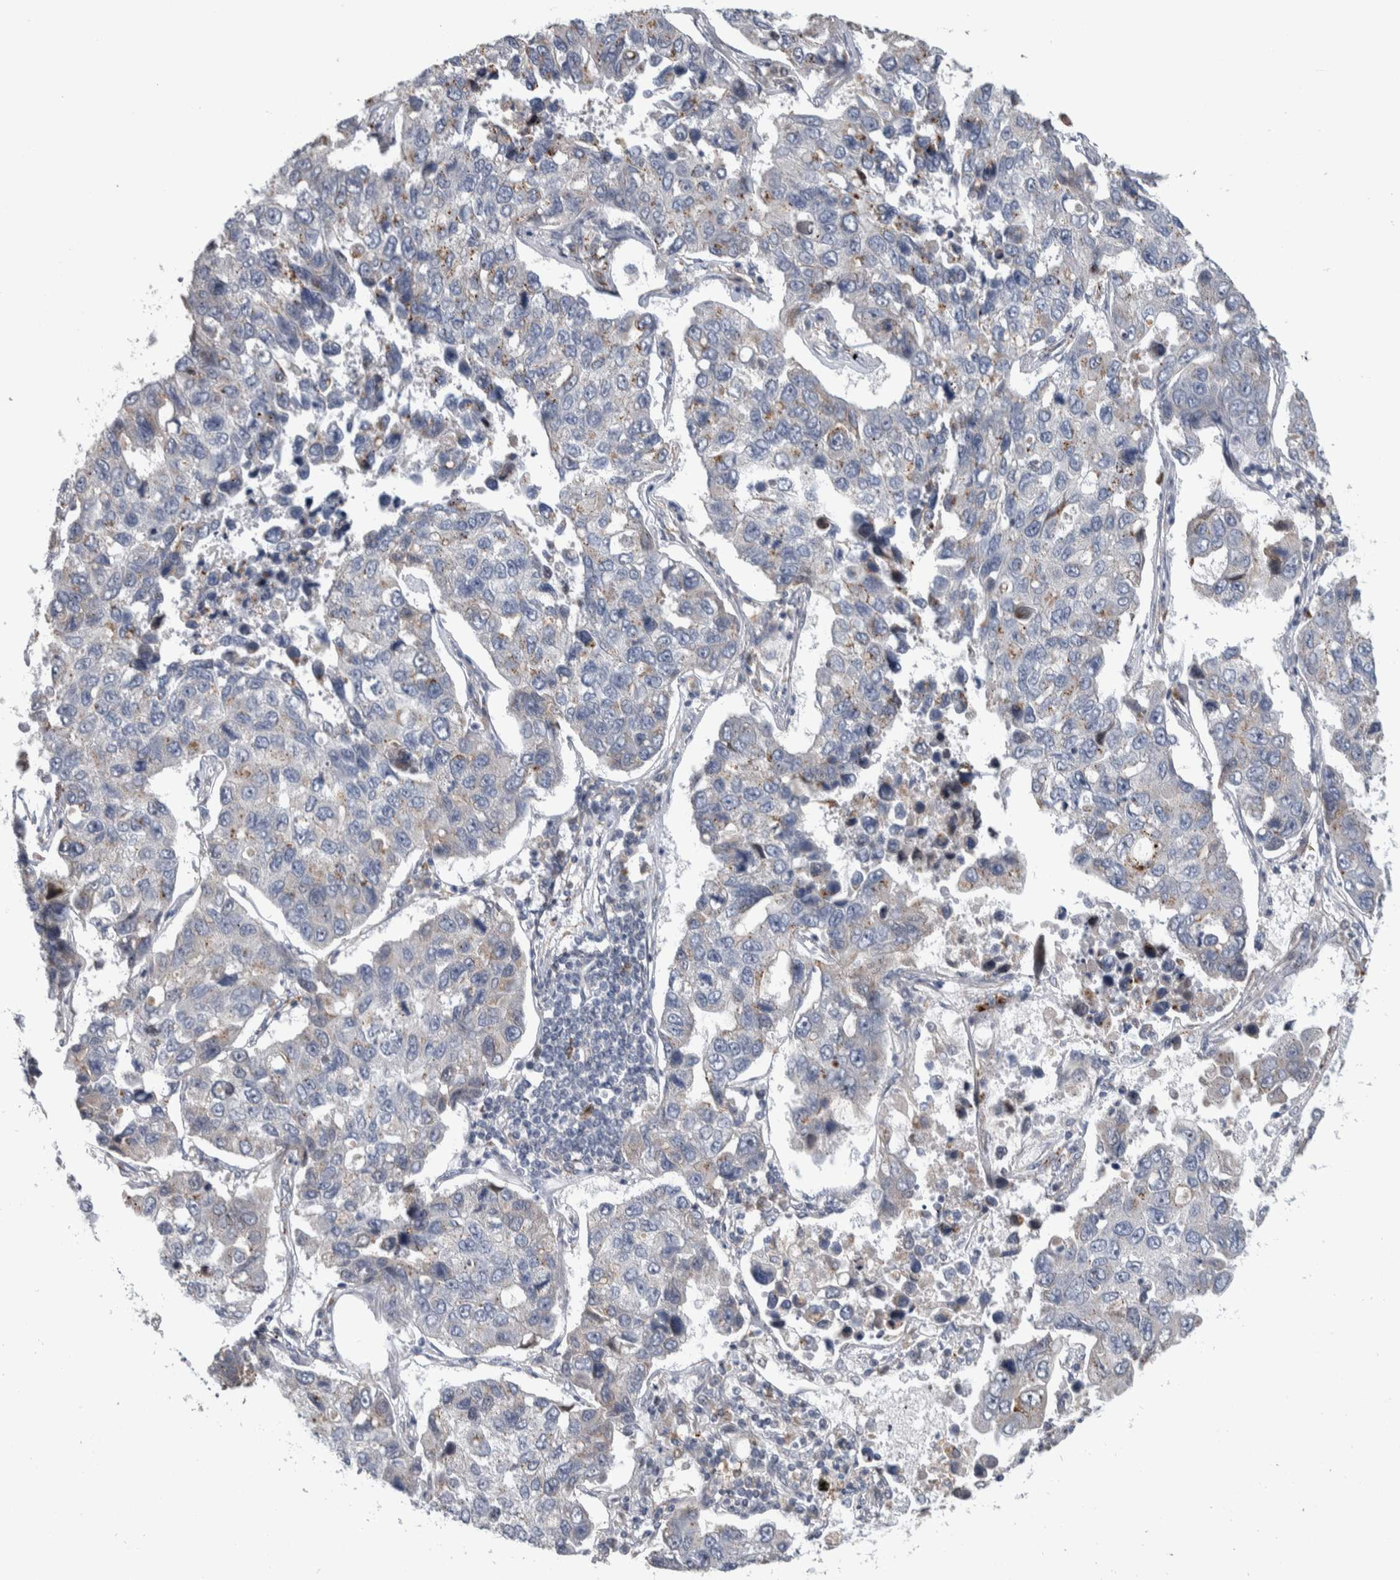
{"staining": {"intensity": "moderate", "quantity": "<25%", "location": "cytoplasmic/membranous"}, "tissue": "lung cancer", "cell_type": "Tumor cells", "image_type": "cancer", "snomed": [{"axis": "morphology", "description": "Adenocarcinoma, NOS"}, {"axis": "topography", "description": "Lung"}], "caption": "The histopathology image demonstrates a brown stain indicating the presence of a protein in the cytoplasmic/membranous of tumor cells in lung cancer.", "gene": "FAM83G", "patient": {"sex": "male", "age": 64}}